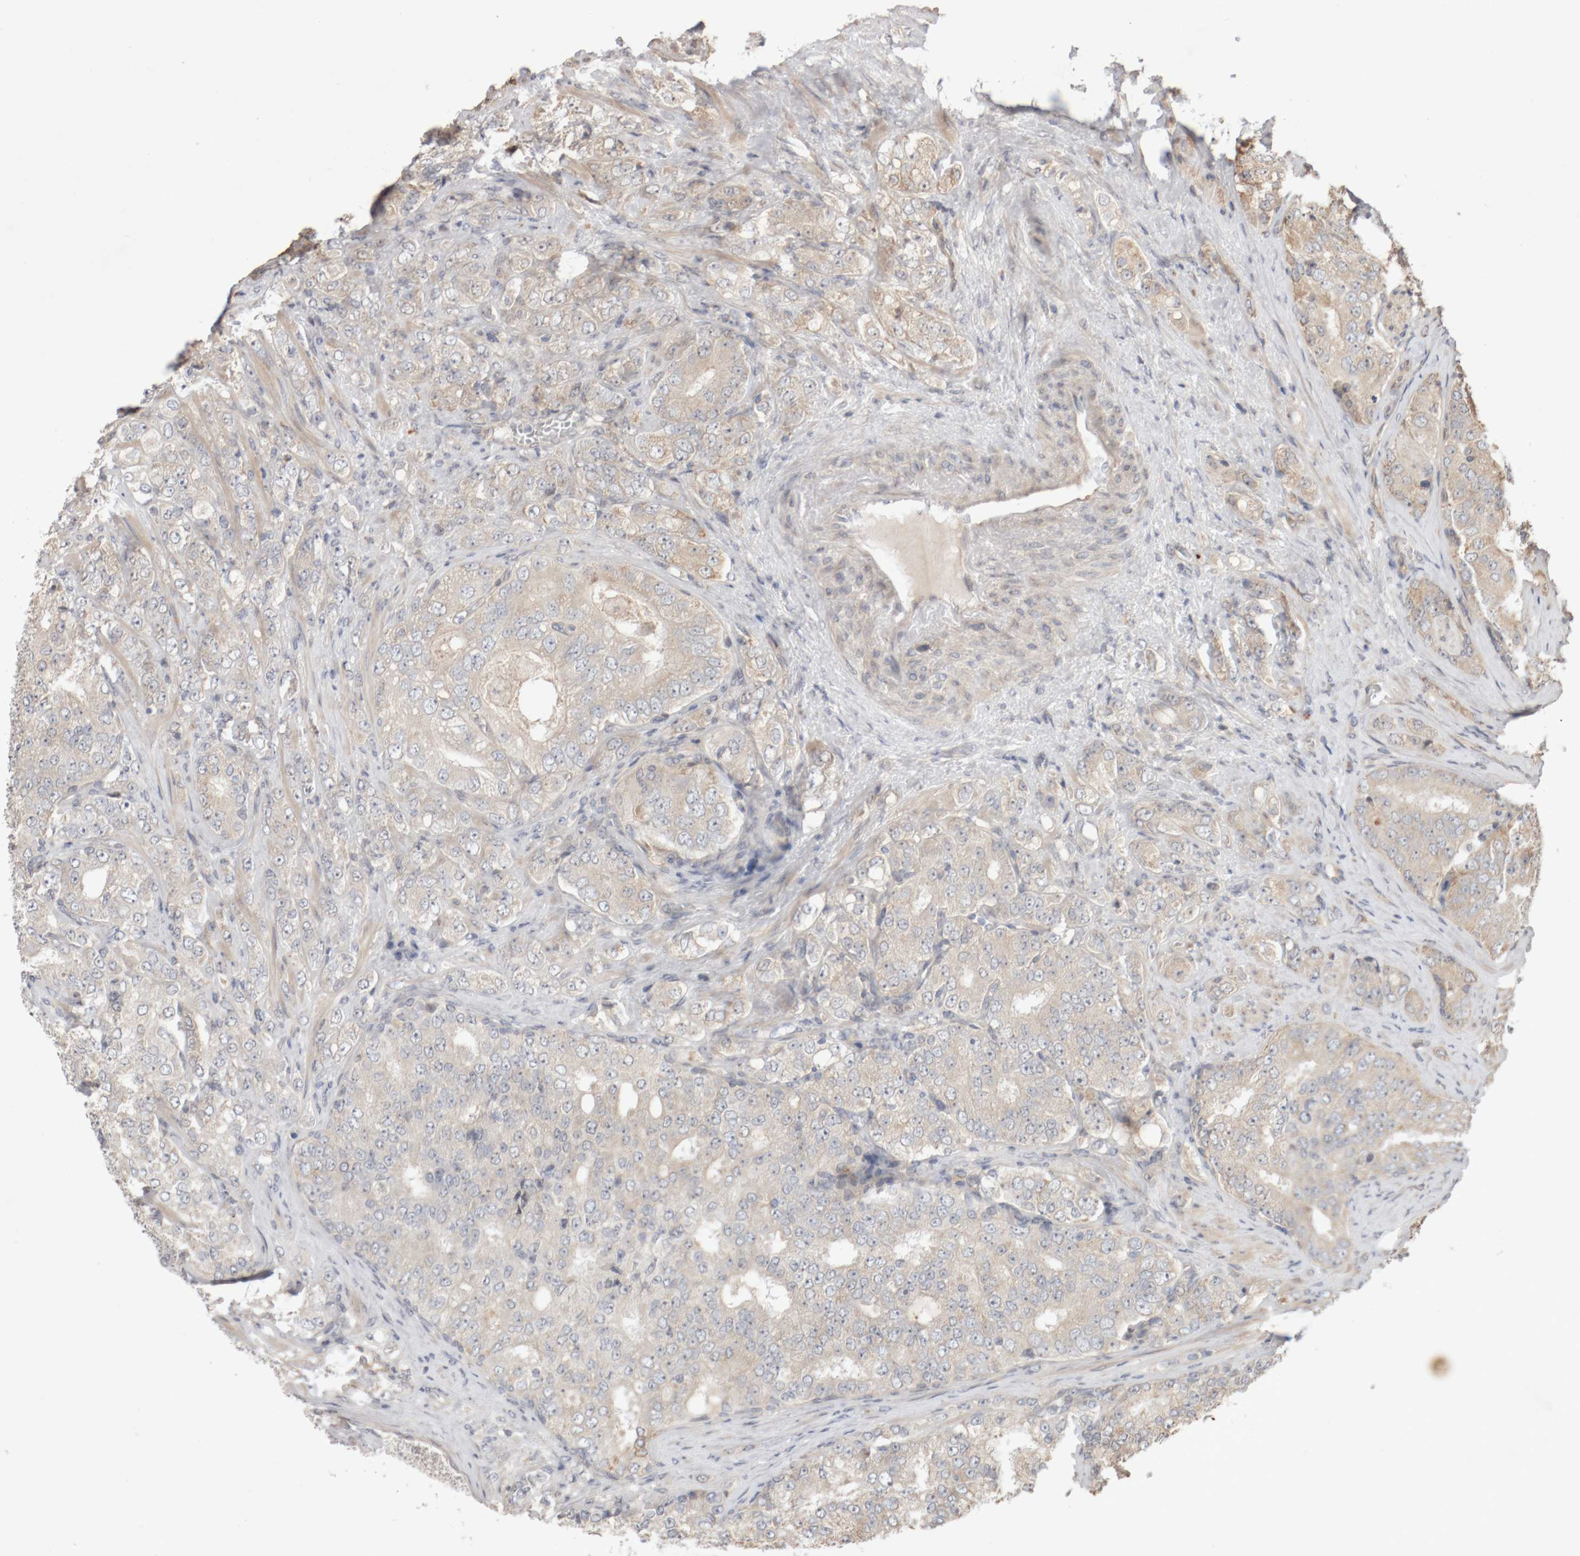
{"staining": {"intensity": "weak", "quantity": "<25%", "location": "cytoplasmic/membranous"}, "tissue": "prostate cancer", "cell_type": "Tumor cells", "image_type": "cancer", "snomed": [{"axis": "morphology", "description": "Adenocarcinoma, High grade"}, {"axis": "topography", "description": "Prostate"}], "caption": "Image shows no protein positivity in tumor cells of prostate cancer tissue.", "gene": "DPH7", "patient": {"sex": "male", "age": 58}}